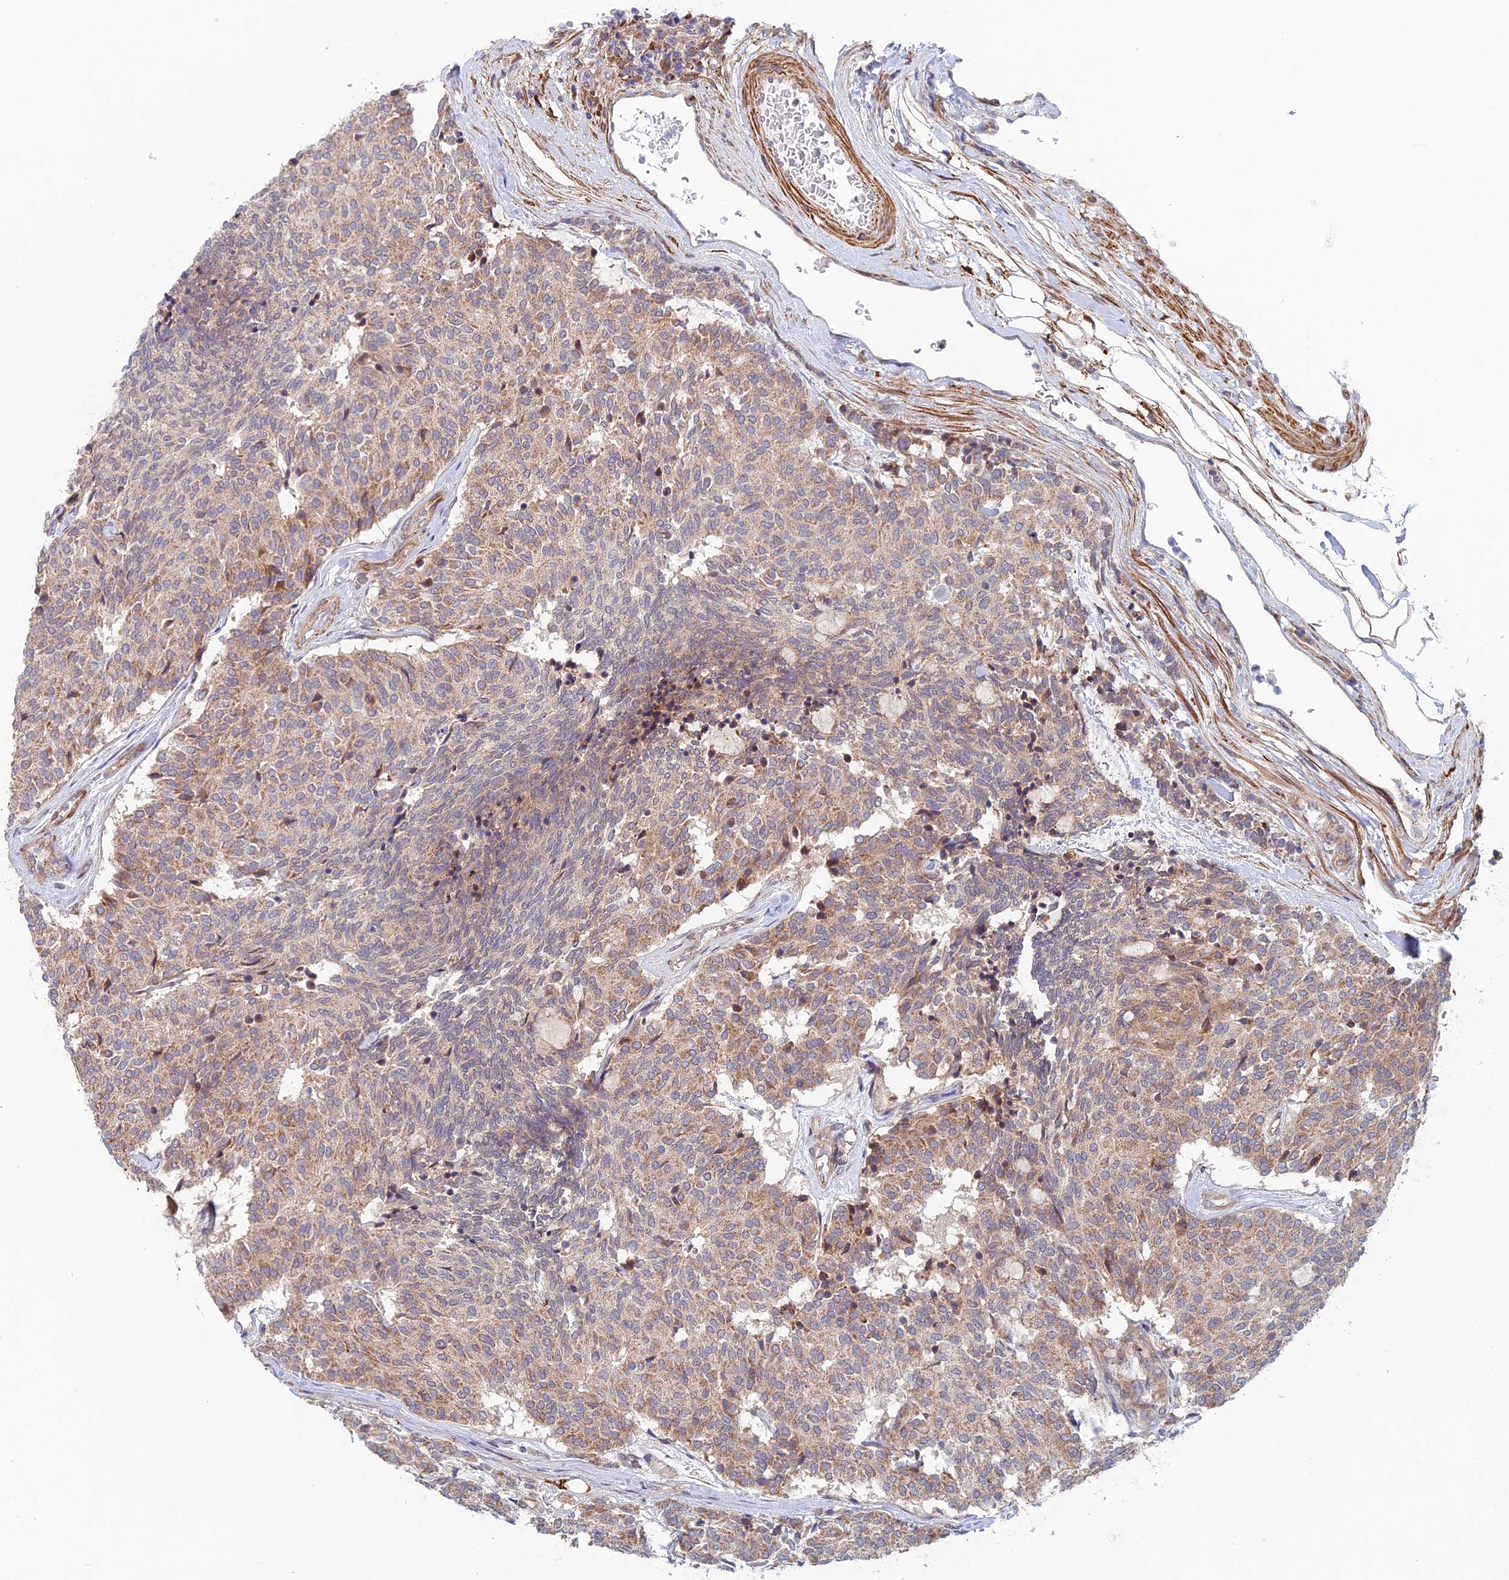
{"staining": {"intensity": "weak", "quantity": ">75%", "location": "cytoplasmic/membranous"}, "tissue": "carcinoid", "cell_type": "Tumor cells", "image_type": "cancer", "snomed": [{"axis": "morphology", "description": "Carcinoid, malignant, NOS"}, {"axis": "topography", "description": "Pancreas"}], "caption": "IHC (DAB) staining of human carcinoid (malignant) exhibits weak cytoplasmic/membranous protein staining in about >75% of tumor cells.", "gene": "INCA1", "patient": {"sex": "female", "age": 54}}